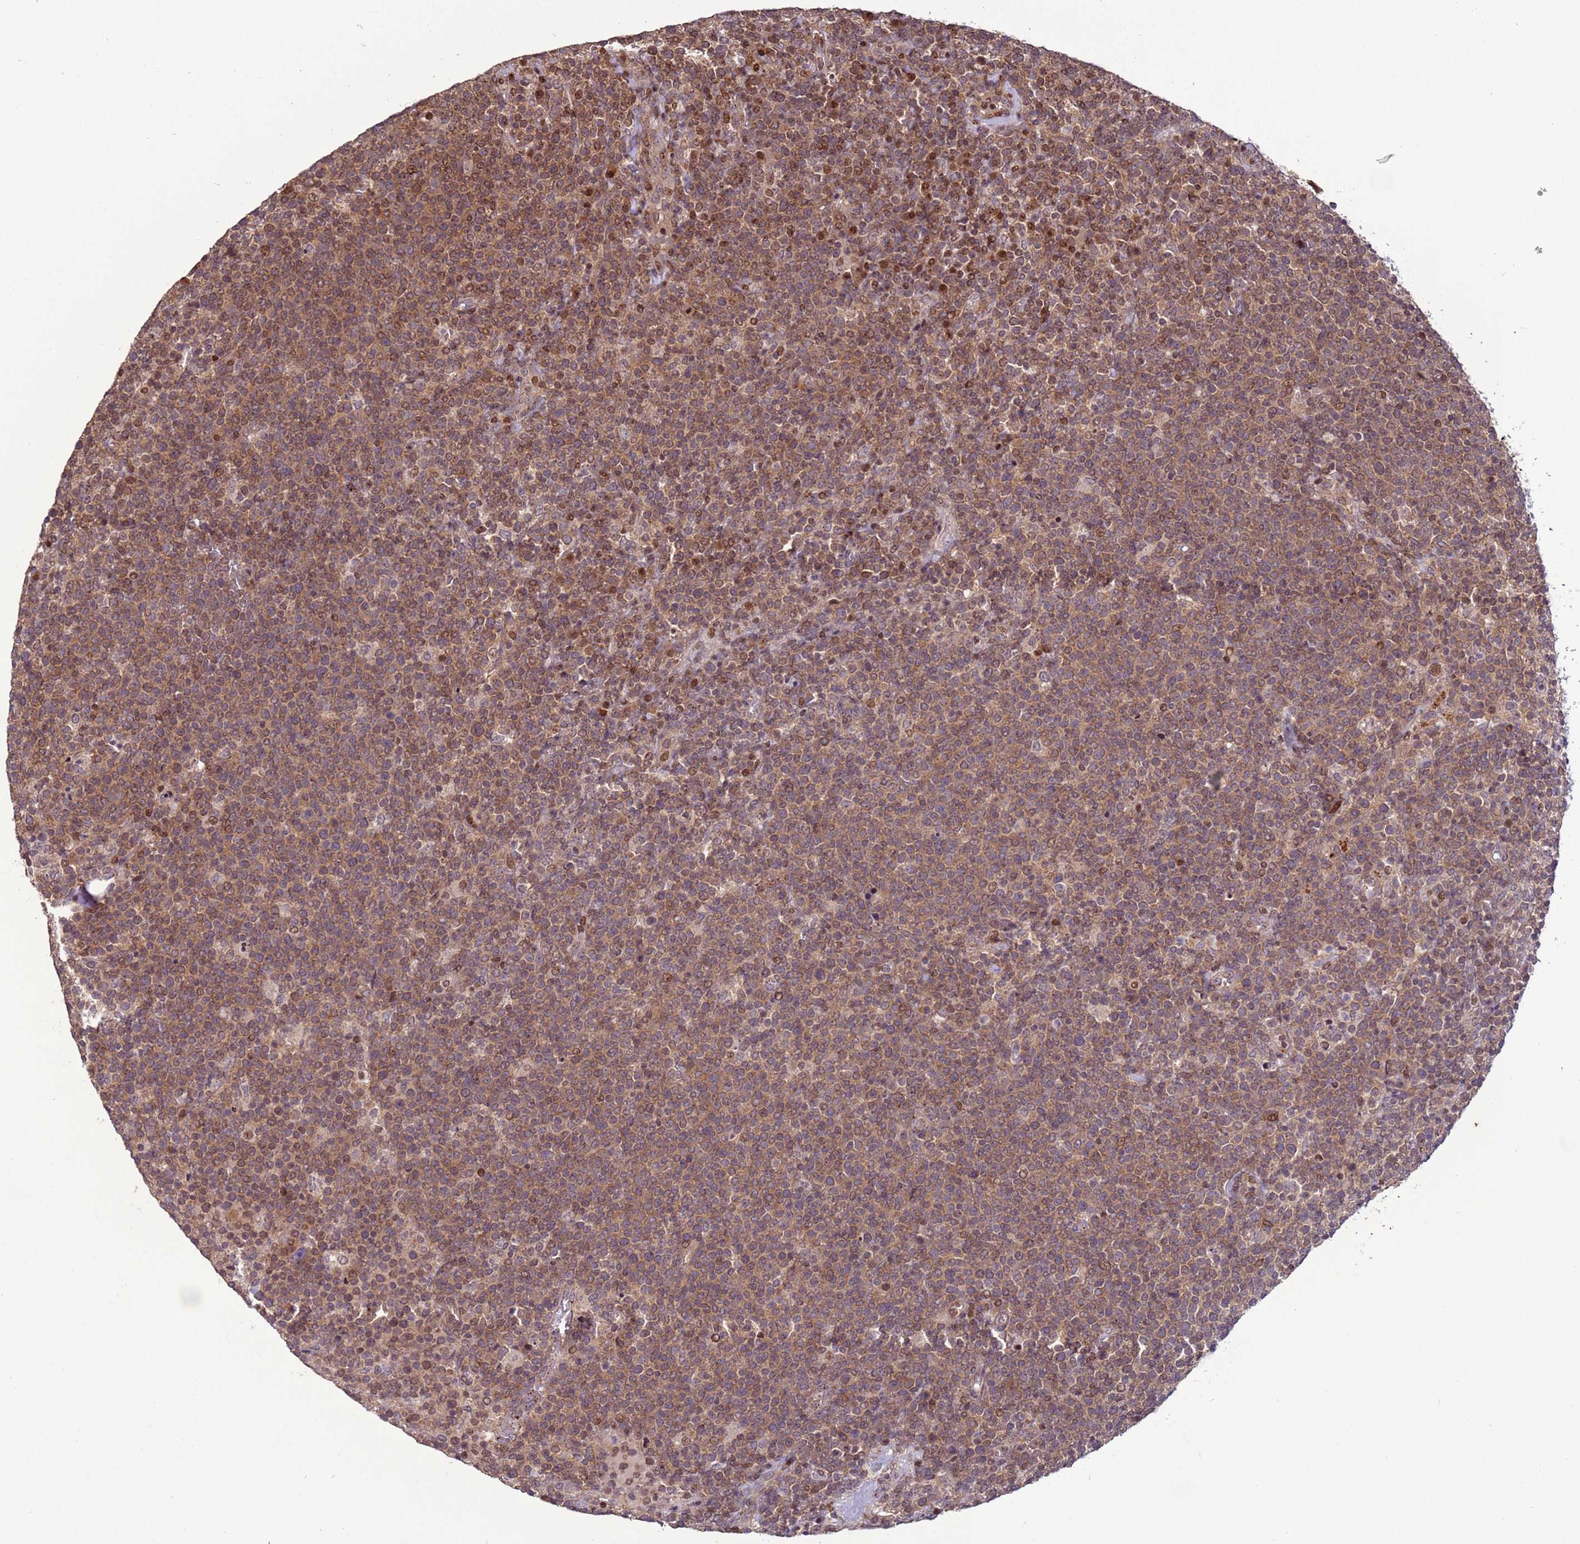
{"staining": {"intensity": "moderate", "quantity": "25%-75%", "location": "cytoplasmic/membranous"}, "tissue": "lymphoma", "cell_type": "Tumor cells", "image_type": "cancer", "snomed": [{"axis": "morphology", "description": "Malignant lymphoma, non-Hodgkin's type, High grade"}, {"axis": "topography", "description": "Lymph node"}], "caption": "High-magnification brightfield microscopy of malignant lymphoma, non-Hodgkin's type (high-grade) stained with DAB (3,3'-diaminobenzidine) (brown) and counterstained with hematoxylin (blue). tumor cells exhibit moderate cytoplasmic/membranous expression is seen in approximately25%-75% of cells.", "gene": "HGH1", "patient": {"sex": "male", "age": 61}}